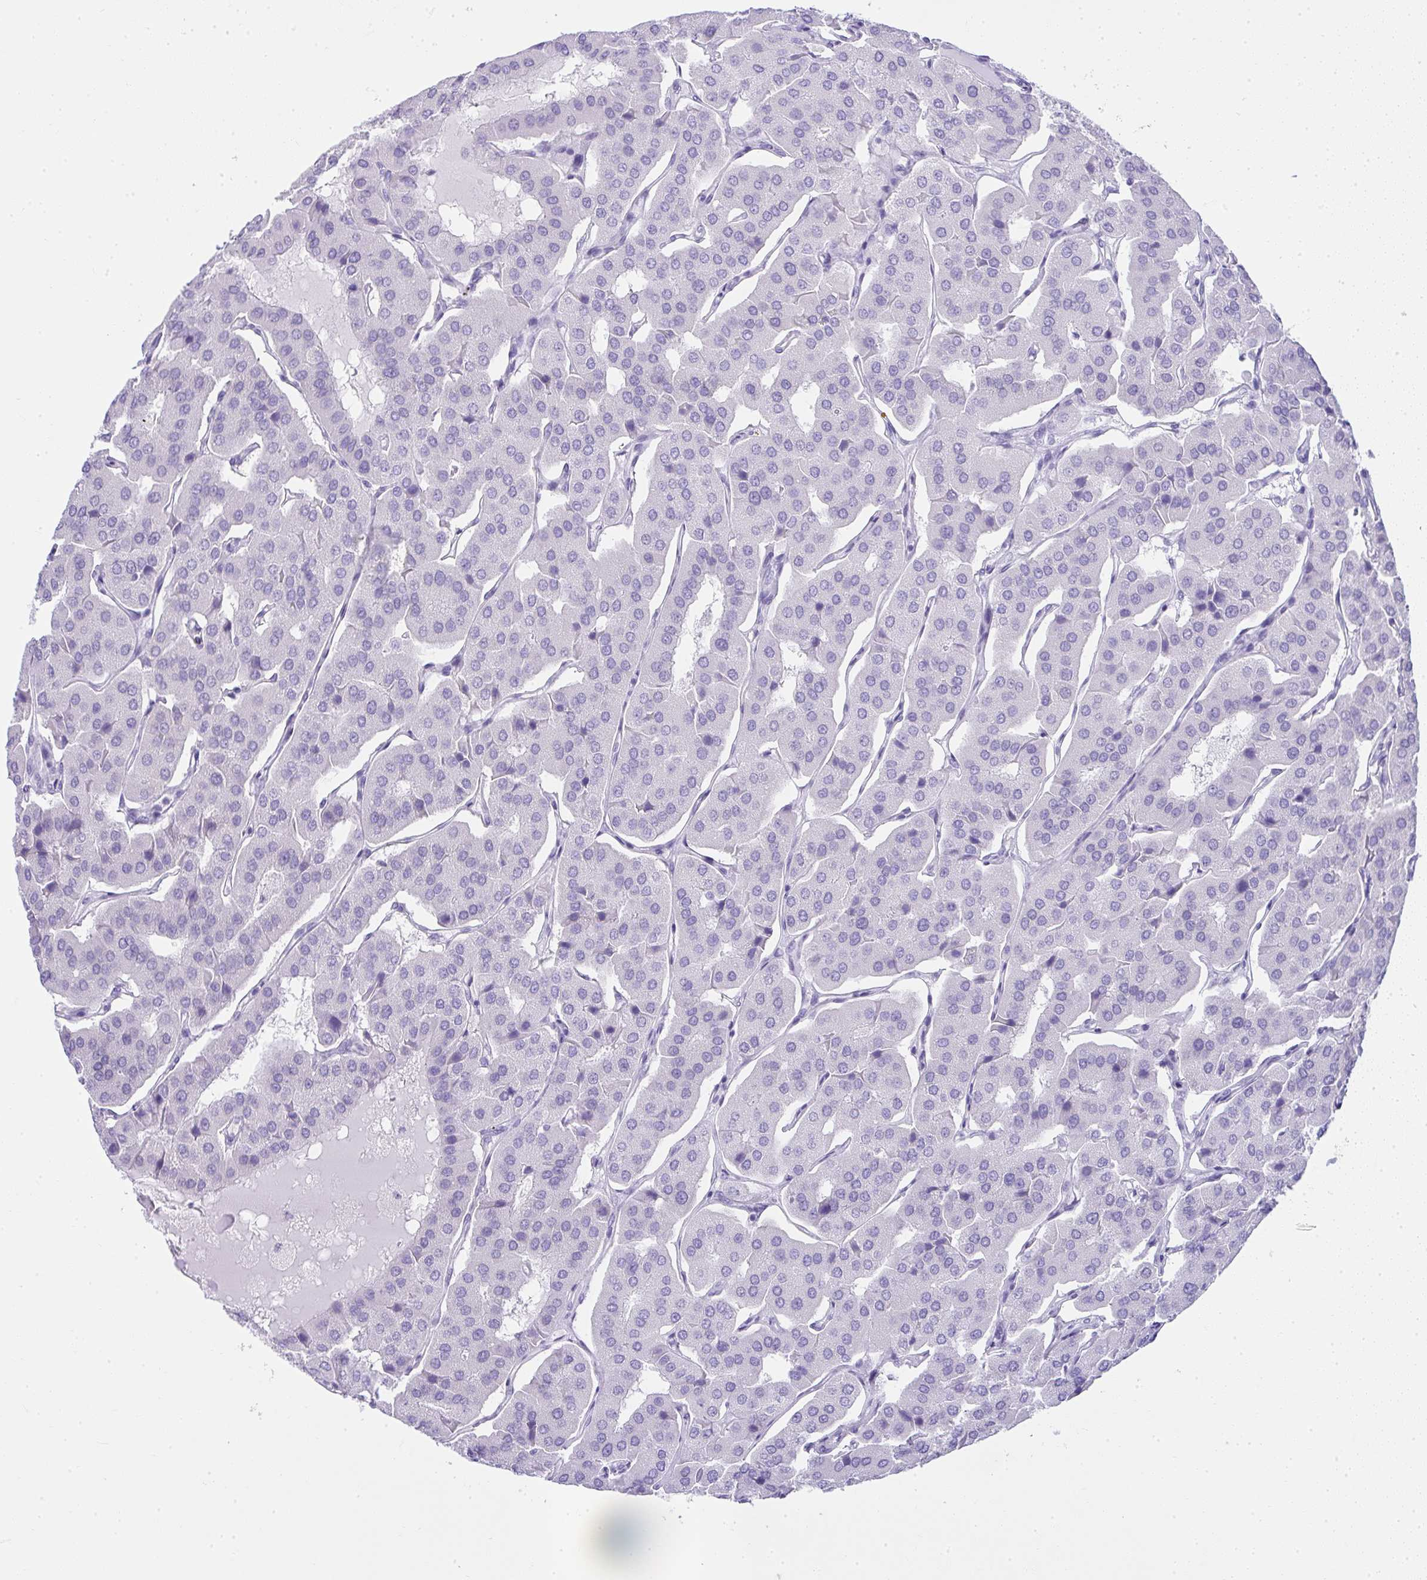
{"staining": {"intensity": "negative", "quantity": "none", "location": "none"}, "tissue": "parathyroid gland", "cell_type": "Glandular cells", "image_type": "normal", "snomed": [{"axis": "morphology", "description": "Normal tissue, NOS"}, {"axis": "morphology", "description": "Adenoma, NOS"}, {"axis": "topography", "description": "Parathyroid gland"}], "caption": "DAB immunohistochemical staining of unremarkable parathyroid gland displays no significant staining in glandular cells.", "gene": "CDADC1", "patient": {"sex": "female", "age": 86}}